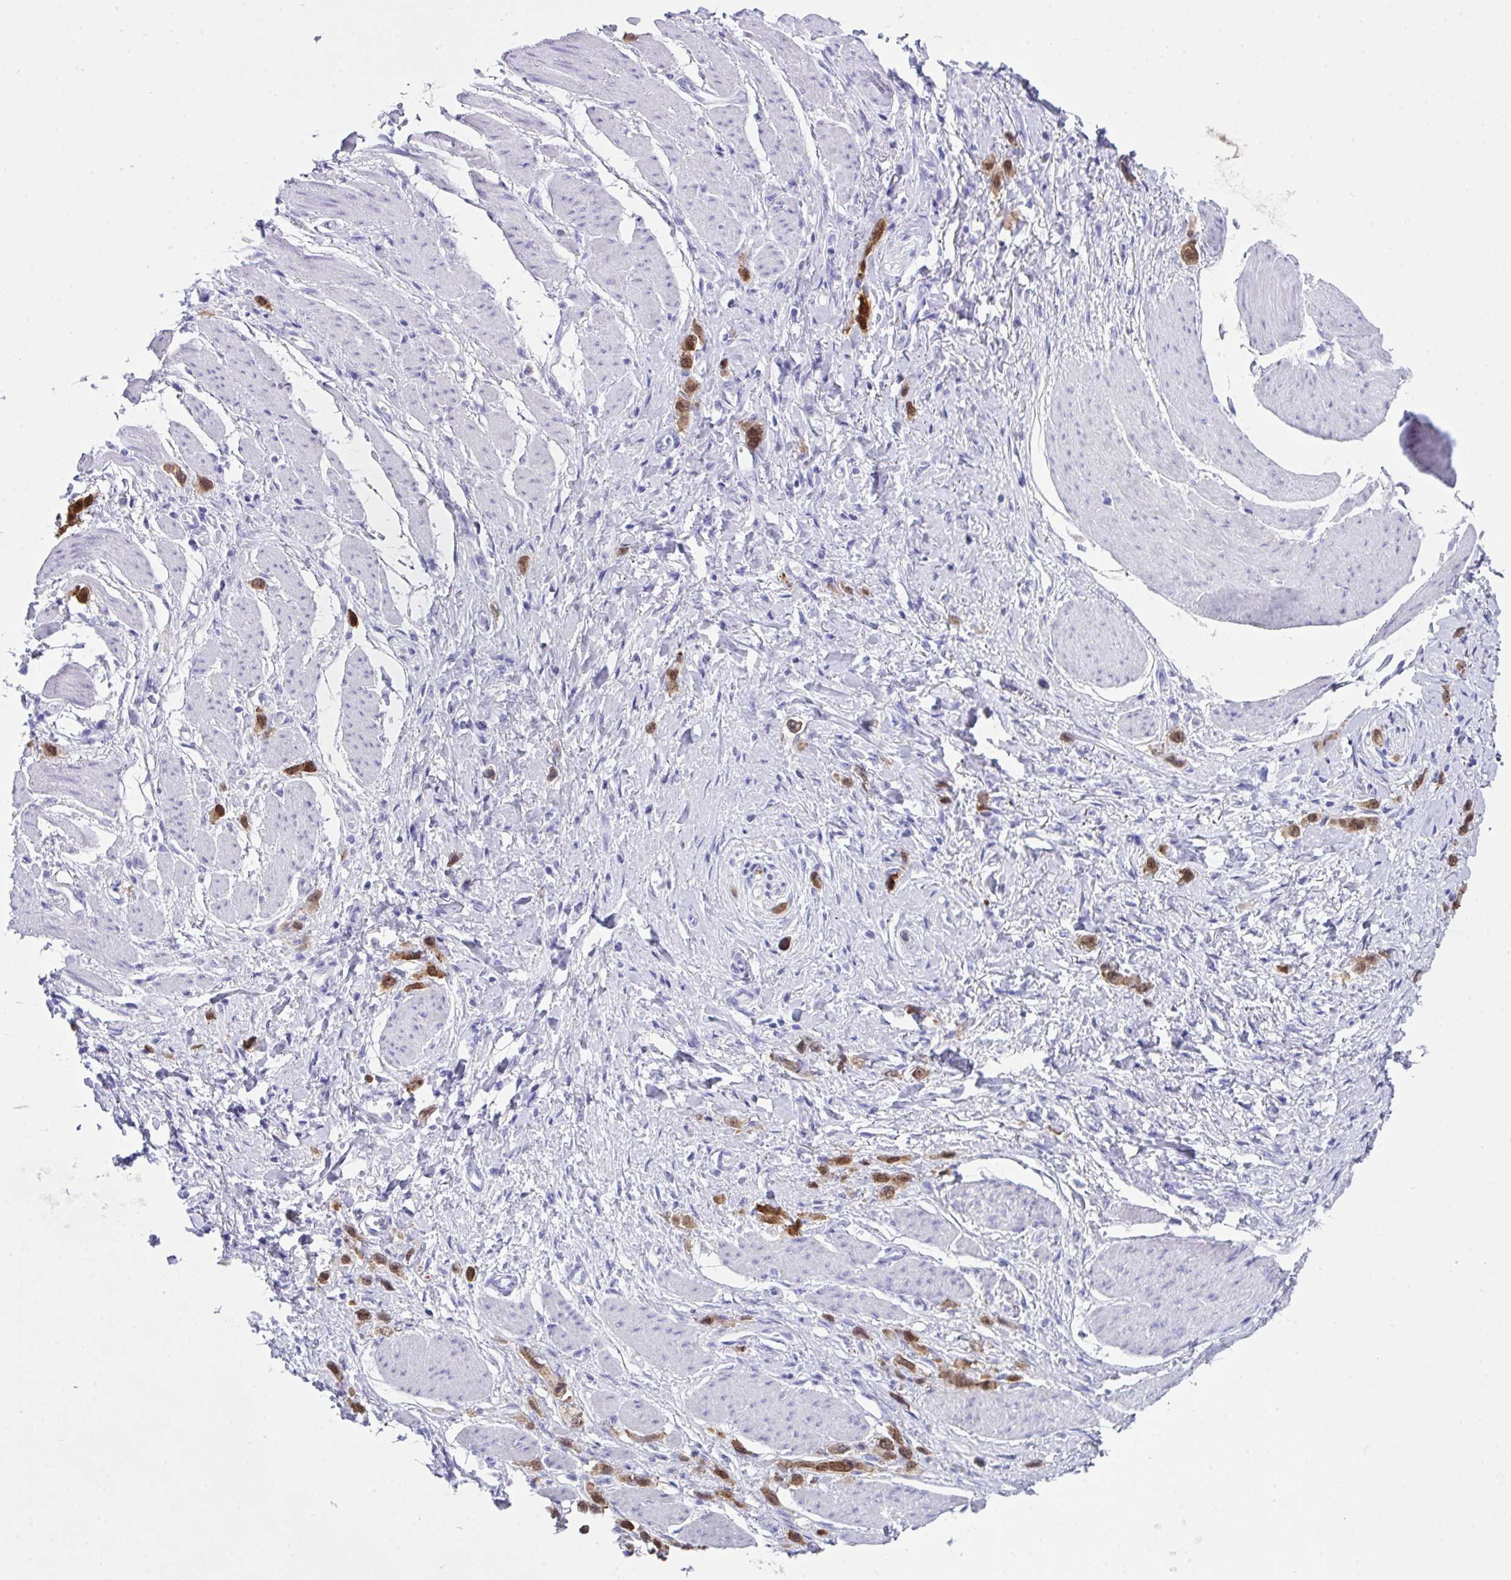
{"staining": {"intensity": "moderate", "quantity": ">75%", "location": "cytoplasmic/membranous,nuclear"}, "tissue": "stomach cancer", "cell_type": "Tumor cells", "image_type": "cancer", "snomed": [{"axis": "morphology", "description": "Adenocarcinoma, NOS"}, {"axis": "topography", "description": "Stomach"}], "caption": "Stomach cancer (adenocarcinoma) stained with a brown dye reveals moderate cytoplasmic/membranous and nuclear positive expression in approximately >75% of tumor cells.", "gene": "LGALS4", "patient": {"sex": "female", "age": 65}}